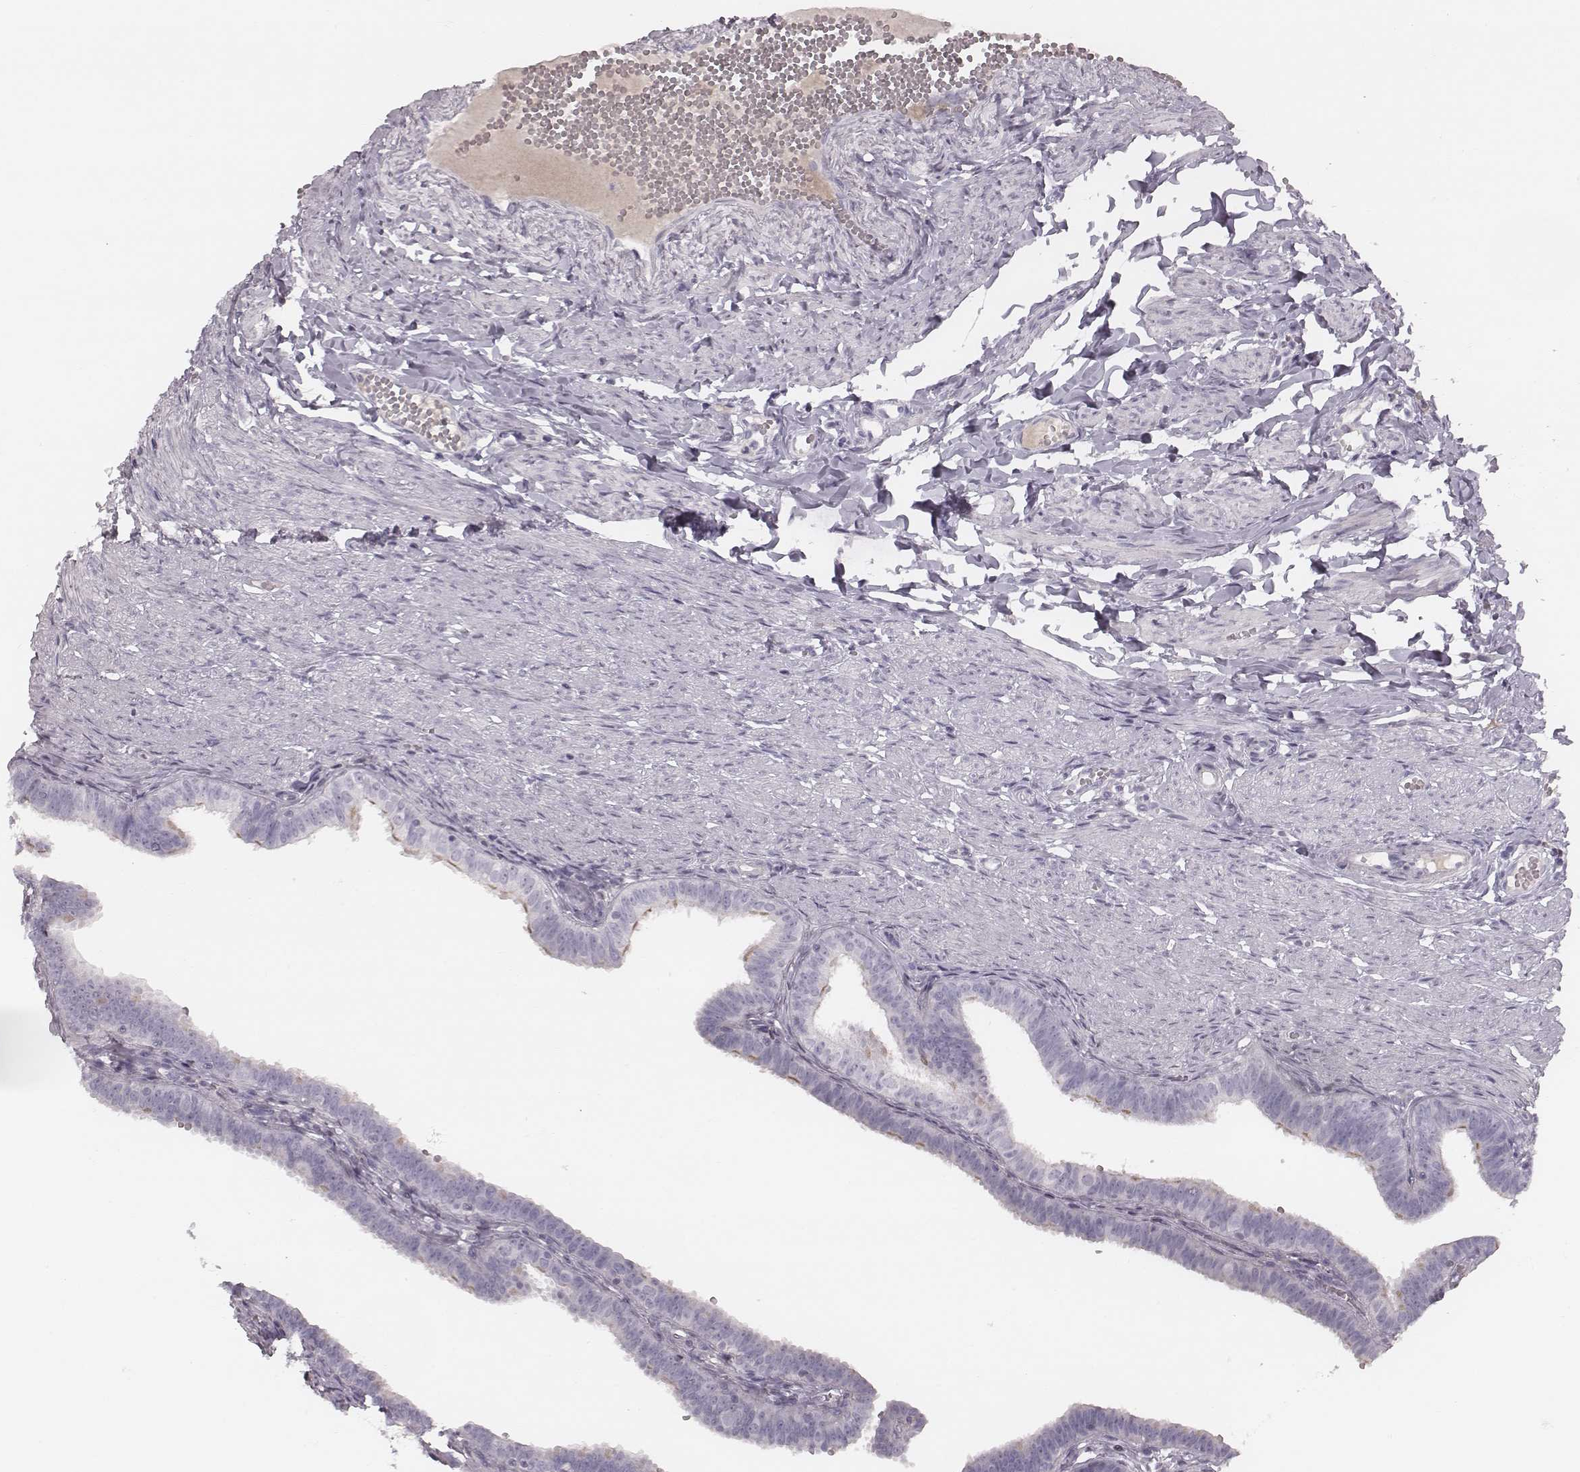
{"staining": {"intensity": "weak", "quantity": "<25%", "location": "cytoplasmic/membranous"}, "tissue": "fallopian tube", "cell_type": "Glandular cells", "image_type": "normal", "snomed": [{"axis": "morphology", "description": "Normal tissue, NOS"}, {"axis": "topography", "description": "Fallopian tube"}], "caption": "Benign fallopian tube was stained to show a protein in brown. There is no significant expression in glandular cells. The staining was performed using DAB (3,3'-diaminobenzidine) to visualize the protein expression in brown, while the nuclei were stained in blue with hematoxylin (Magnification: 20x).", "gene": "S100Z", "patient": {"sex": "female", "age": 25}}